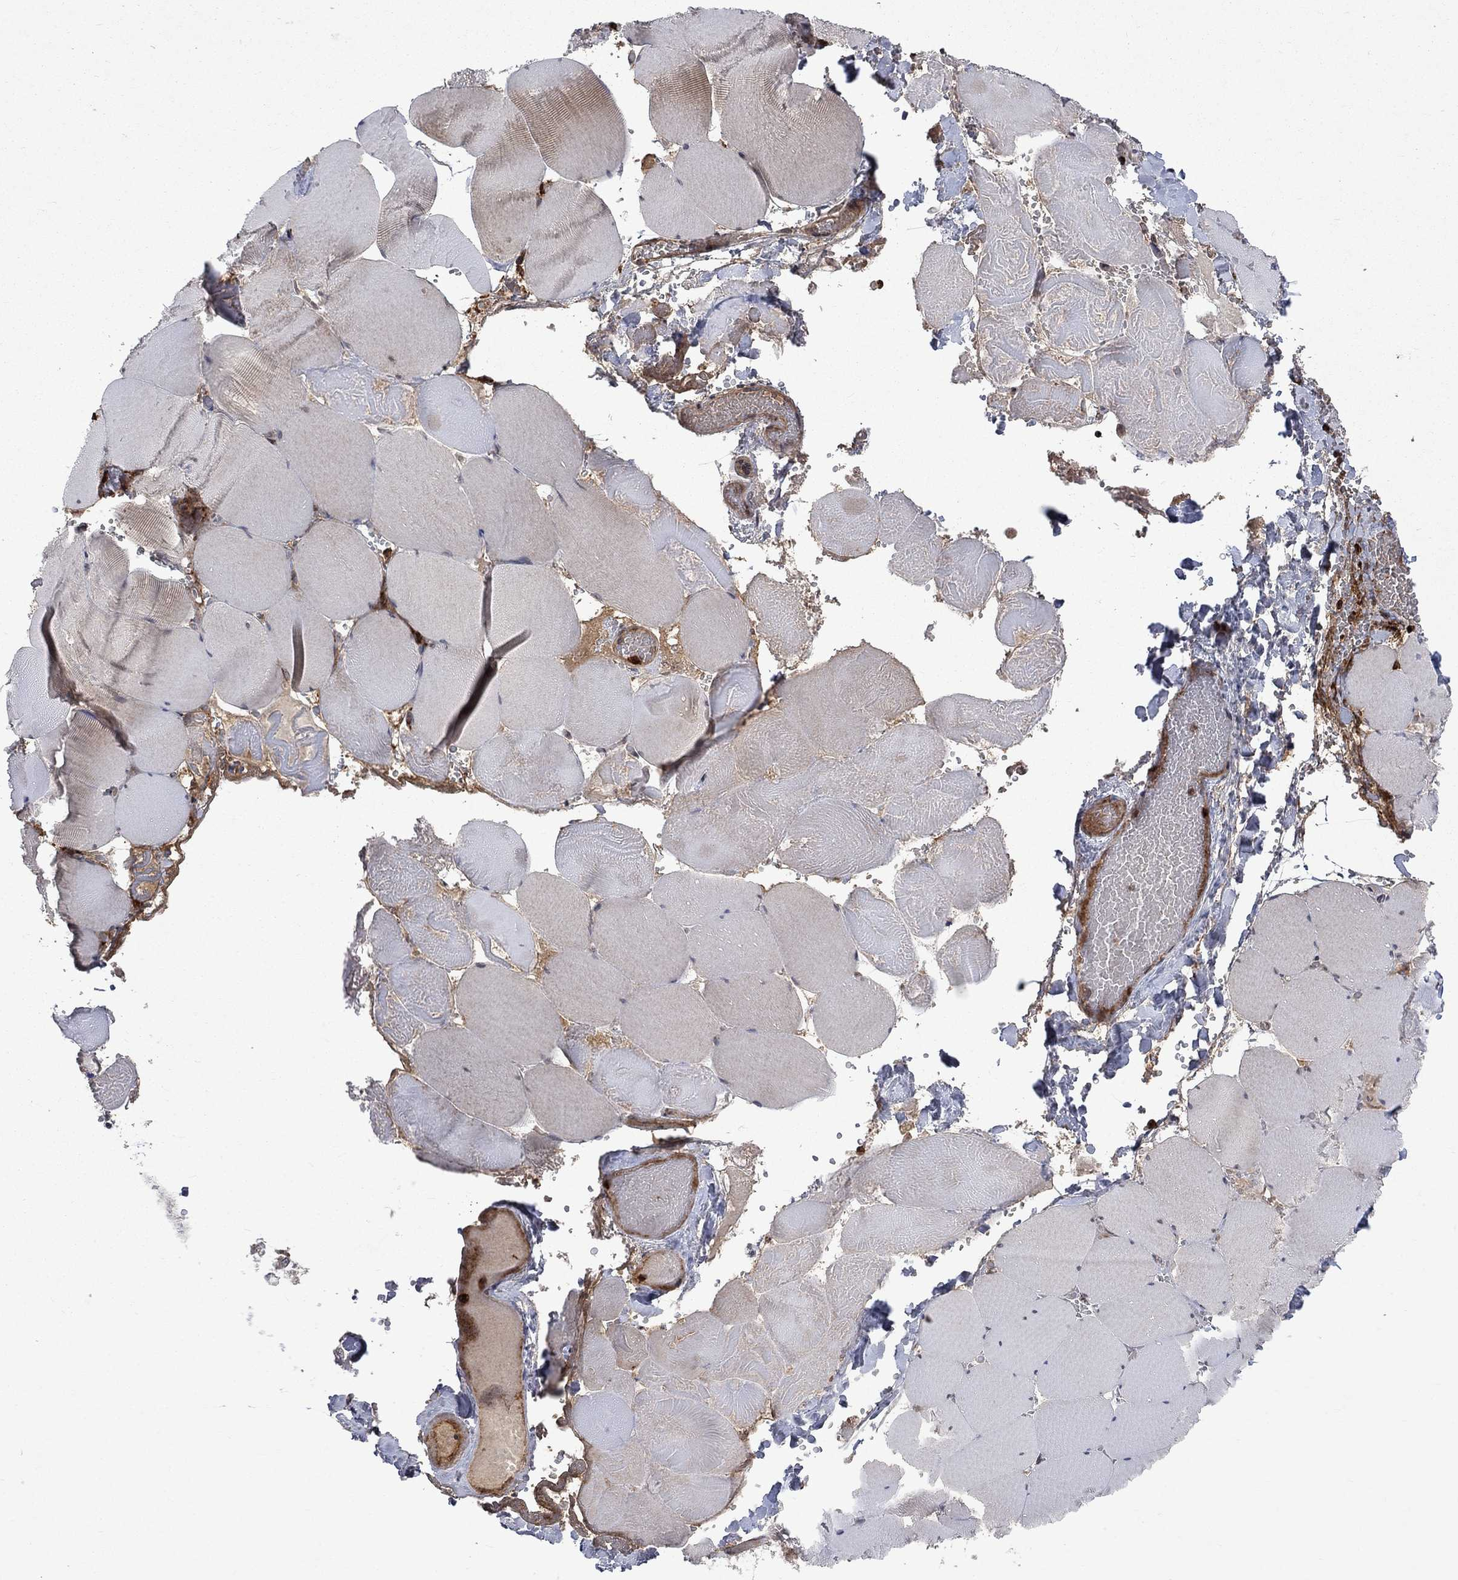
{"staining": {"intensity": "weak", "quantity": "<25%", "location": "cytoplasmic/membranous"}, "tissue": "skeletal muscle", "cell_type": "Myocytes", "image_type": "normal", "snomed": [{"axis": "morphology", "description": "Normal tissue, NOS"}, {"axis": "morphology", "description": "Malignant melanoma, Metastatic site"}, {"axis": "topography", "description": "Skeletal muscle"}], "caption": "Immunohistochemical staining of unremarkable human skeletal muscle shows no significant staining in myocytes.", "gene": "TMEM33", "patient": {"sex": "male", "age": 50}}